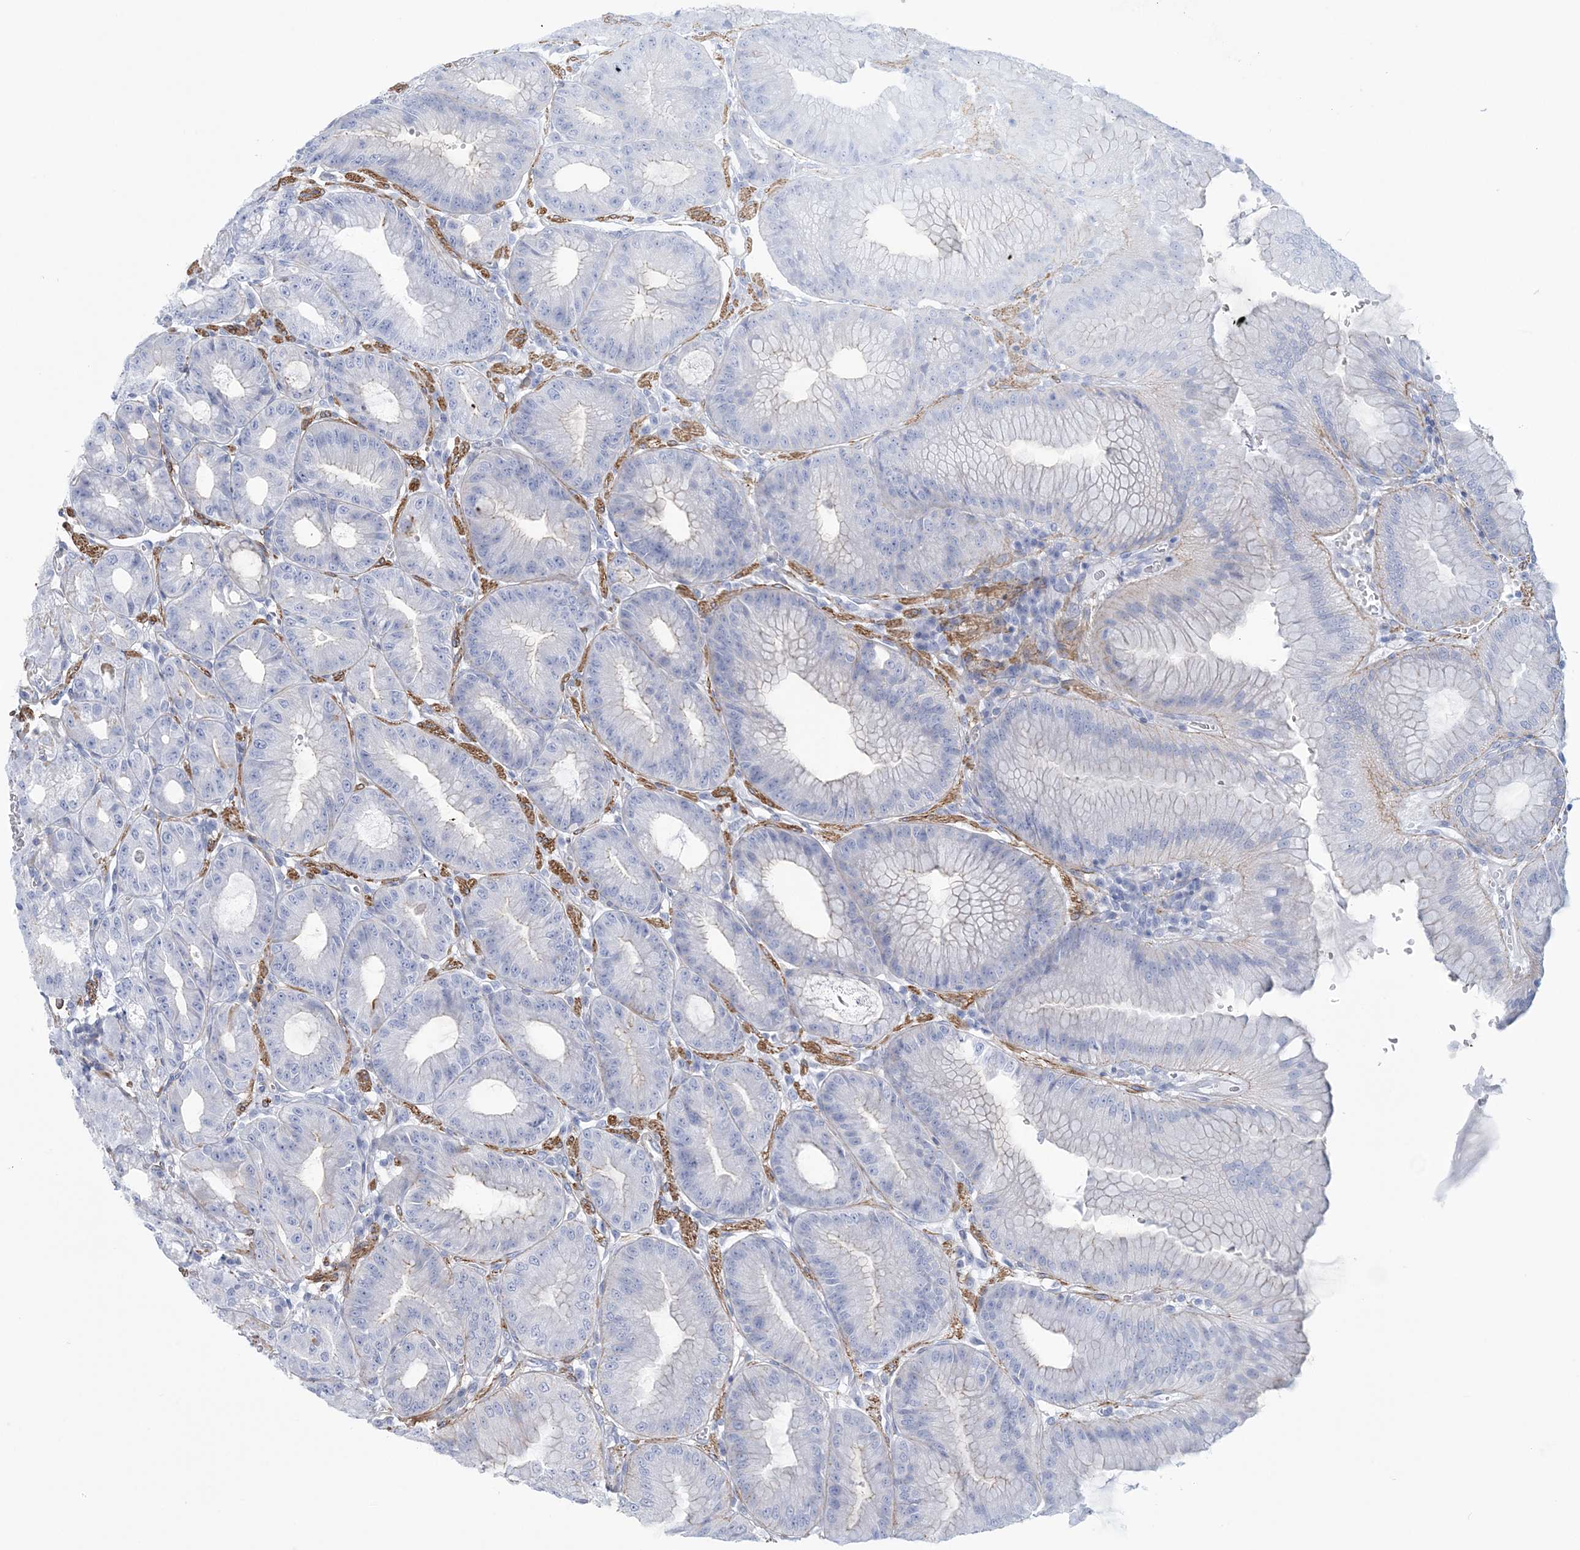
{"staining": {"intensity": "weak", "quantity": "<25%", "location": "cytoplasmic/membranous"}, "tissue": "stomach", "cell_type": "Glandular cells", "image_type": "normal", "snomed": [{"axis": "morphology", "description": "Normal tissue, NOS"}, {"axis": "topography", "description": "Stomach, lower"}], "caption": "Glandular cells are negative for protein expression in benign human stomach. Brightfield microscopy of IHC stained with DAB (brown) and hematoxylin (blue), captured at high magnification.", "gene": "C11orf21", "patient": {"sex": "male", "age": 71}}